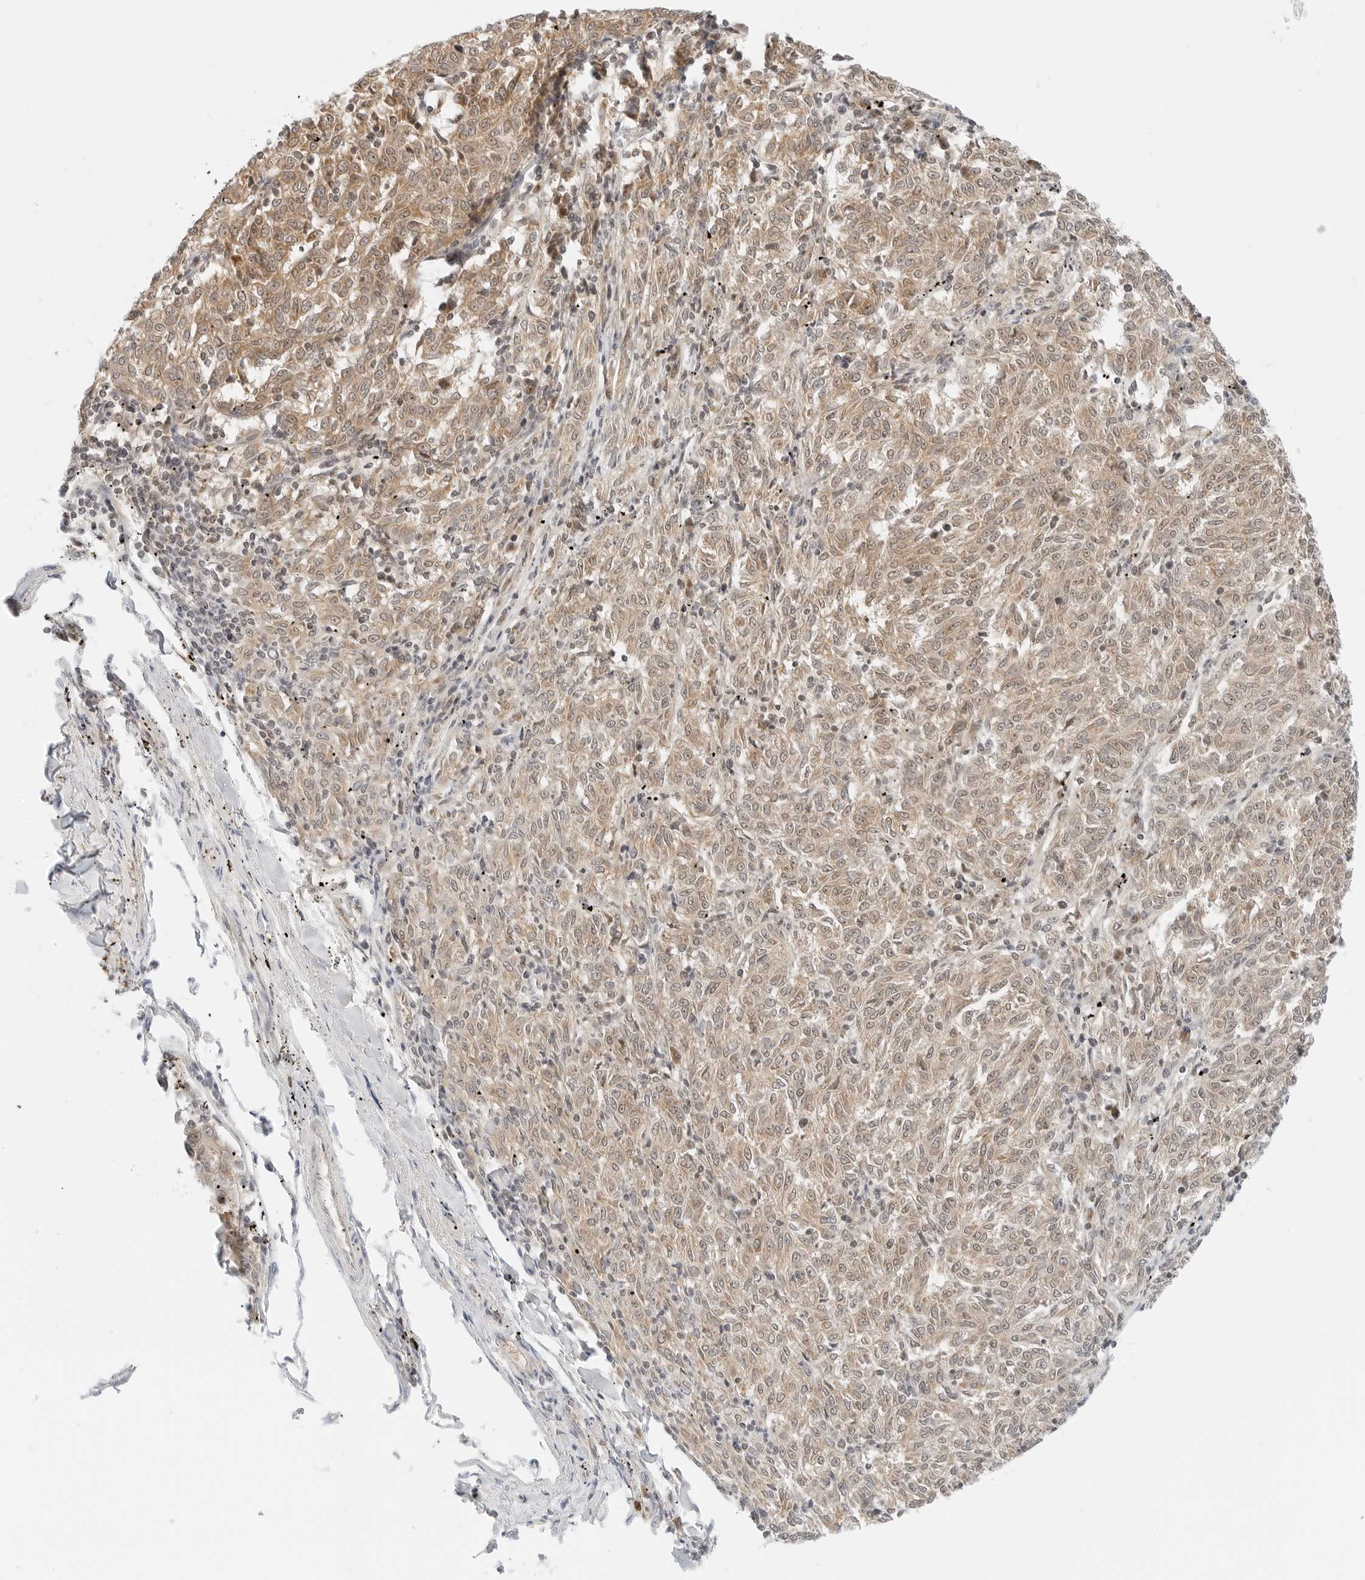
{"staining": {"intensity": "weak", "quantity": ">75%", "location": "cytoplasmic/membranous,nuclear"}, "tissue": "melanoma", "cell_type": "Tumor cells", "image_type": "cancer", "snomed": [{"axis": "morphology", "description": "Malignant melanoma, NOS"}, {"axis": "topography", "description": "Skin"}], "caption": "Malignant melanoma stained with IHC exhibits weak cytoplasmic/membranous and nuclear positivity in about >75% of tumor cells. The staining was performed using DAB to visualize the protein expression in brown, while the nuclei were stained in blue with hematoxylin (Magnification: 20x).", "gene": "IQCC", "patient": {"sex": "female", "age": 72}}